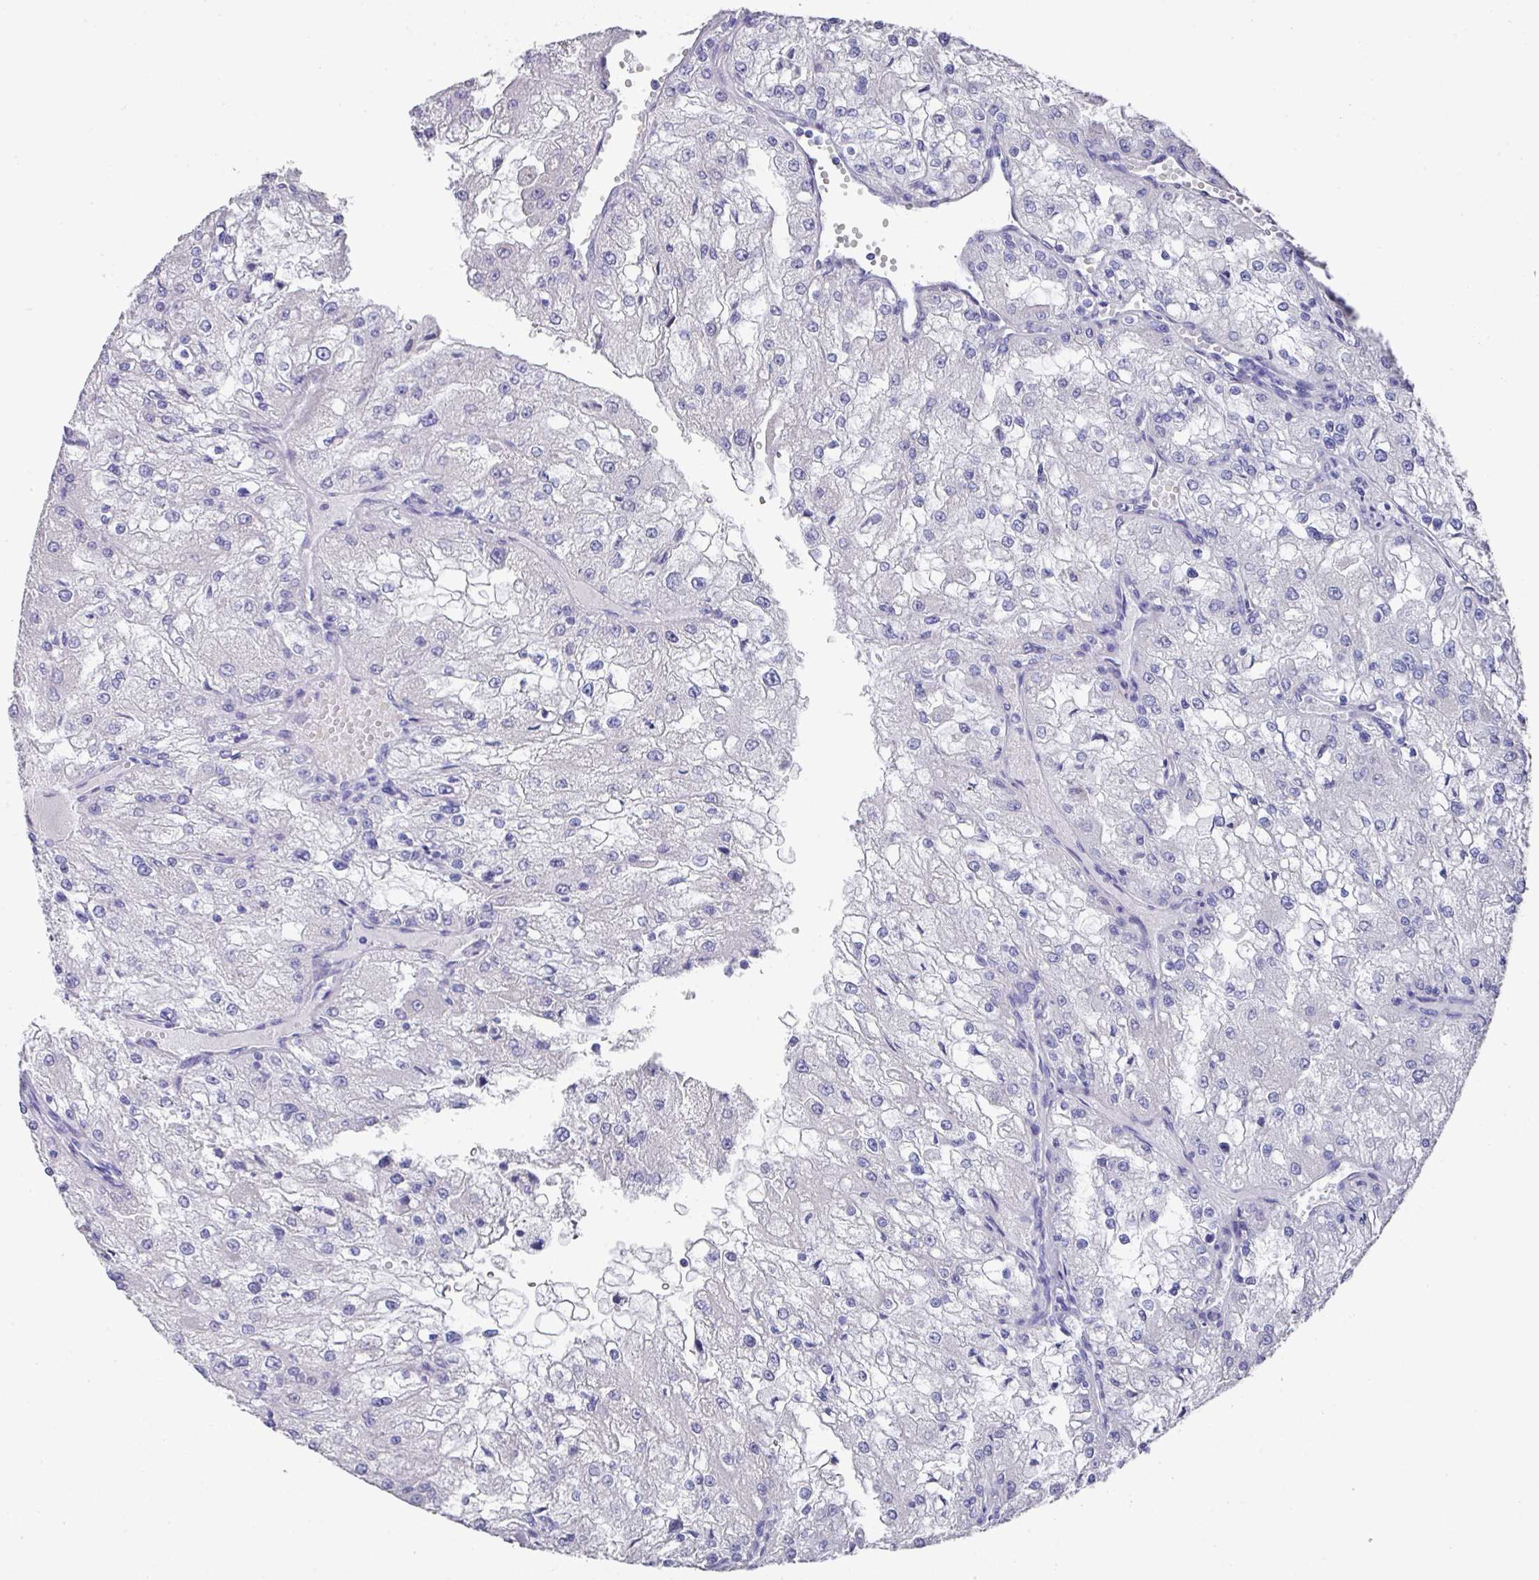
{"staining": {"intensity": "negative", "quantity": "none", "location": "none"}, "tissue": "renal cancer", "cell_type": "Tumor cells", "image_type": "cancer", "snomed": [{"axis": "morphology", "description": "Adenocarcinoma, NOS"}, {"axis": "topography", "description": "Kidney"}], "caption": "There is no significant staining in tumor cells of adenocarcinoma (renal).", "gene": "DAZL", "patient": {"sex": "female", "age": 74}}